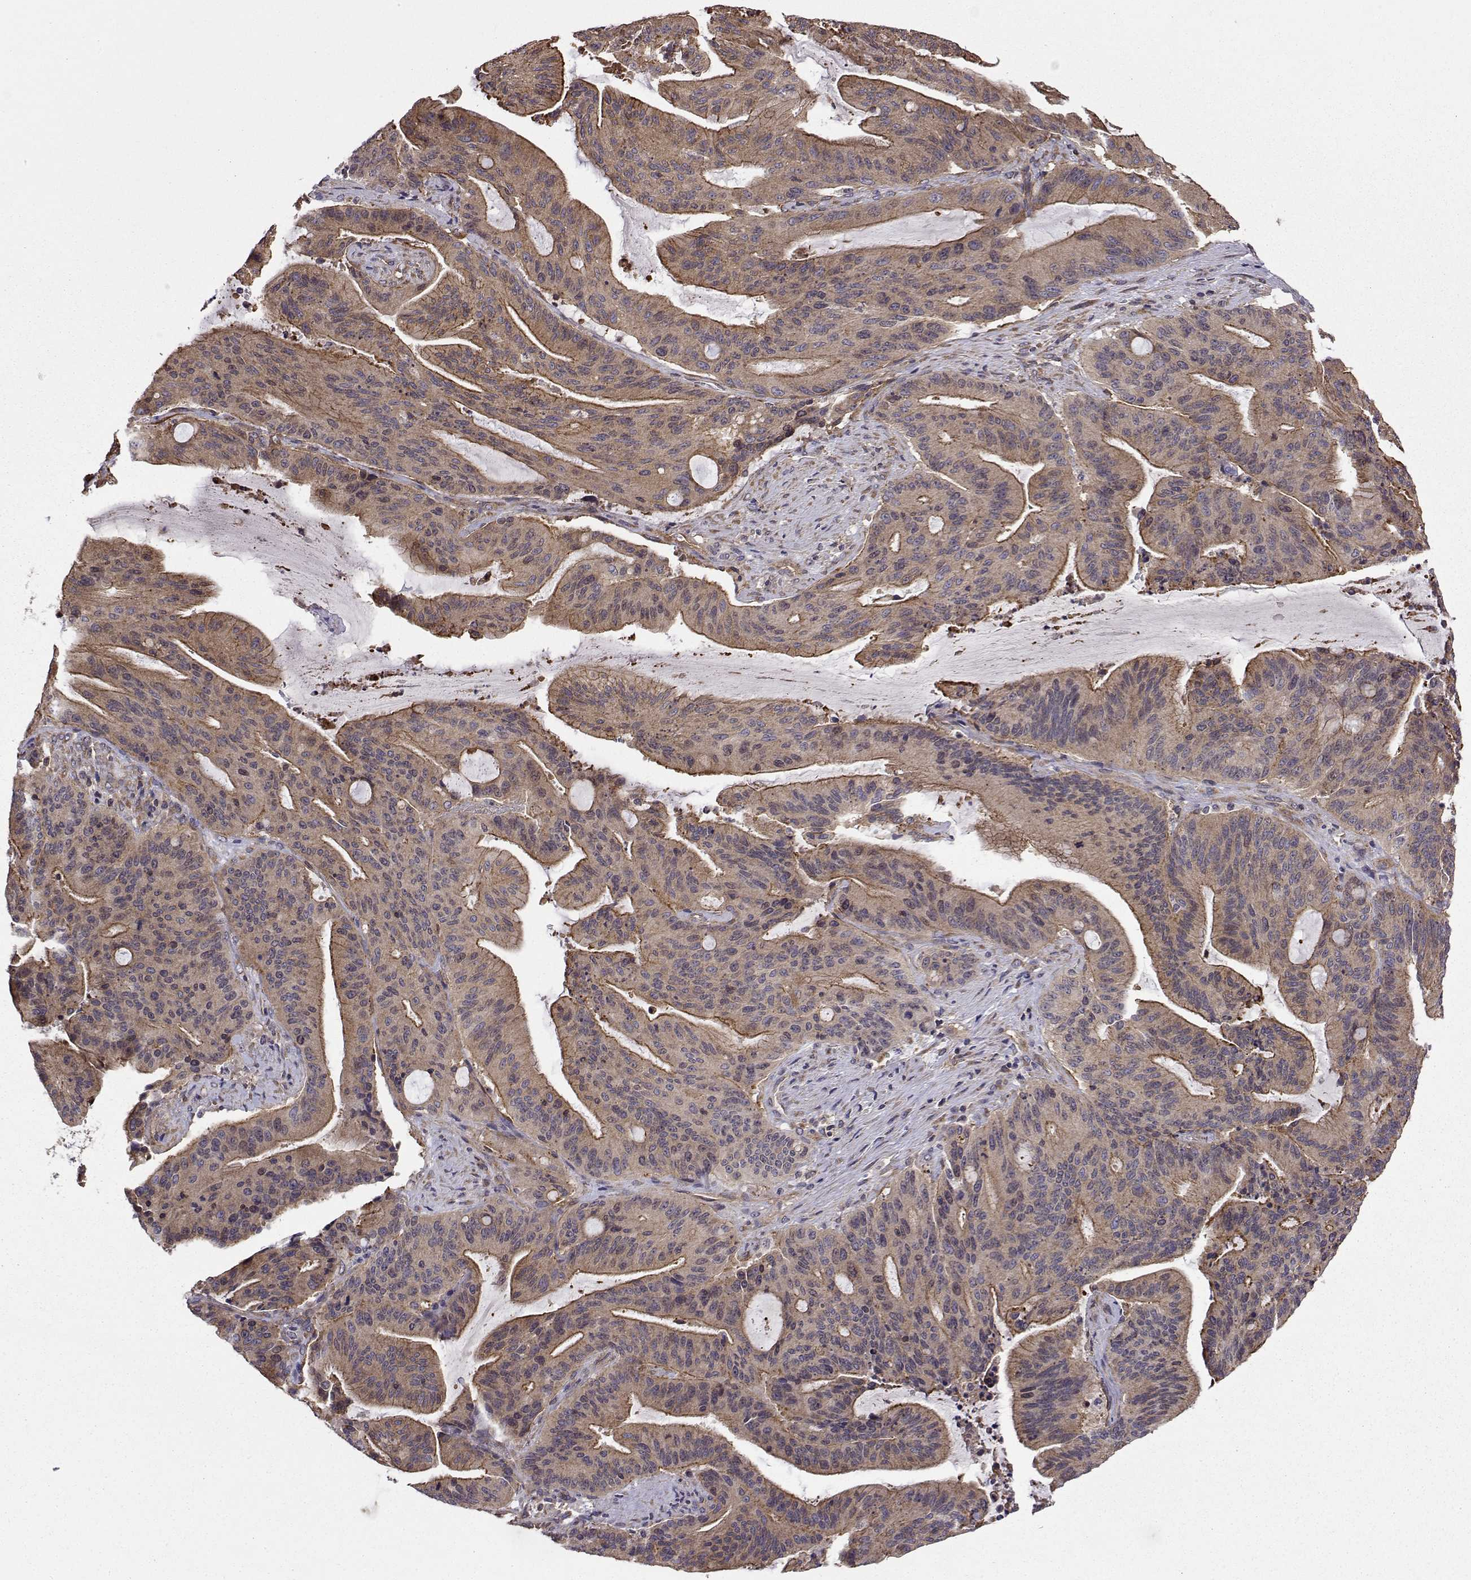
{"staining": {"intensity": "strong", "quantity": "<25%", "location": "cytoplasmic/membranous"}, "tissue": "liver cancer", "cell_type": "Tumor cells", "image_type": "cancer", "snomed": [{"axis": "morphology", "description": "Cholangiocarcinoma"}, {"axis": "topography", "description": "Liver"}], "caption": "Human liver cancer (cholangiocarcinoma) stained for a protein (brown) reveals strong cytoplasmic/membranous positive staining in approximately <25% of tumor cells.", "gene": "ITGB8", "patient": {"sex": "female", "age": 73}}